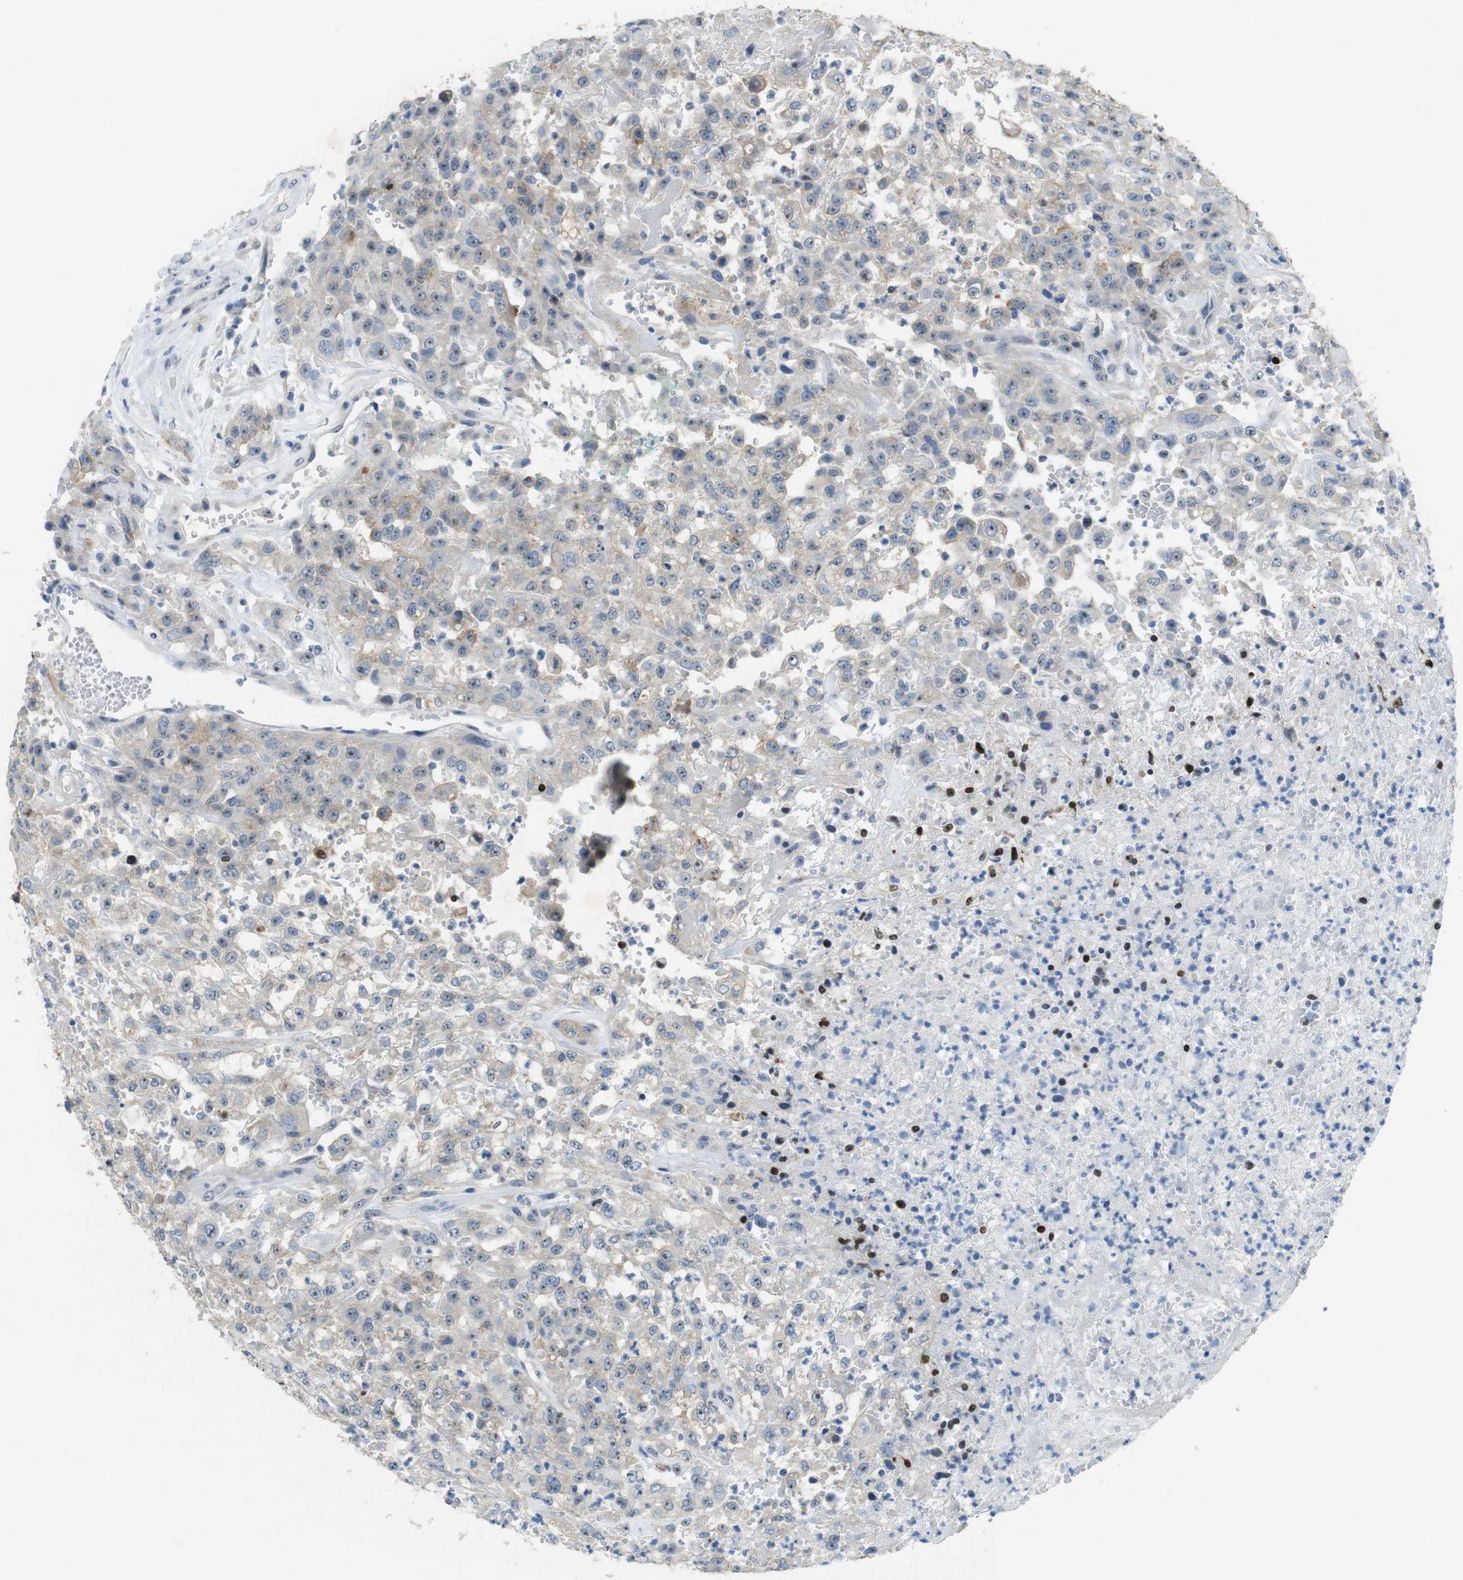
{"staining": {"intensity": "weak", "quantity": "<25%", "location": "cytoplasmic/membranous"}, "tissue": "urothelial cancer", "cell_type": "Tumor cells", "image_type": "cancer", "snomed": [{"axis": "morphology", "description": "Urothelial carcinoma, High grade"}, {"axis": "topography", "description": "Urinary bladder"}], "caption": "Tumor cells show no significant protein staining in urothelial cancer.", "gene": "TJP3", "patient": {"sex": "male", "age": 46}}